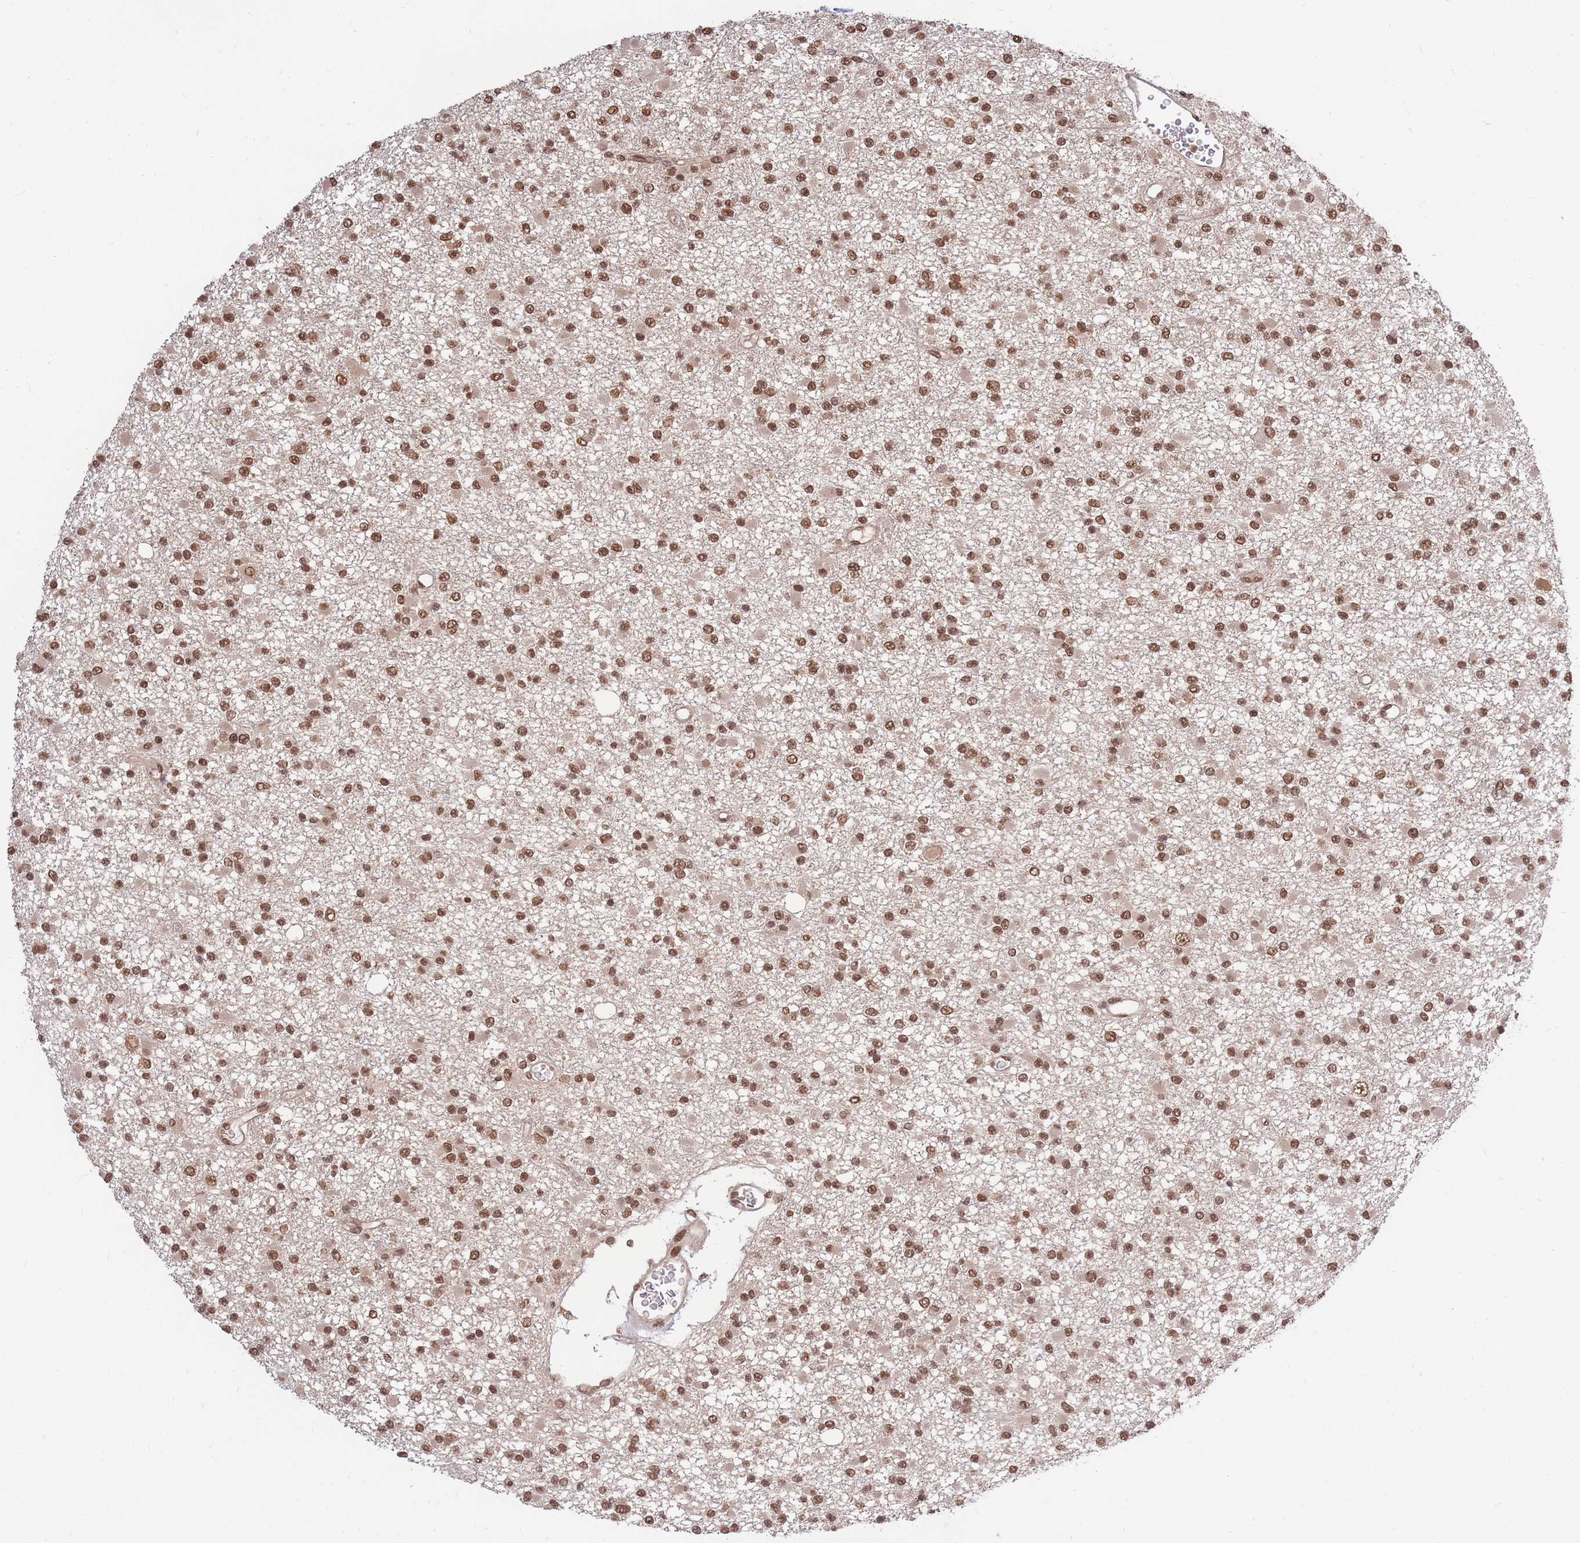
{"staining": {"intensity": "moderate", "quantity": ">75%", "location": "nuclear"}, "tissue": "glioma", "cell_type": "Tumor cells", "image_type": "cancer", "snomed": [{"axis": "morphology", "description": "Glioma, malignant, Low grade"}, {"axis": "topography", "description": "Brain"}], "caption": "A brown stain shows moderate nuclear positivity of a protein in human glioma tumor cells.", "gene": "SRA1", "patient": {"sex": "female", "age": 22}}